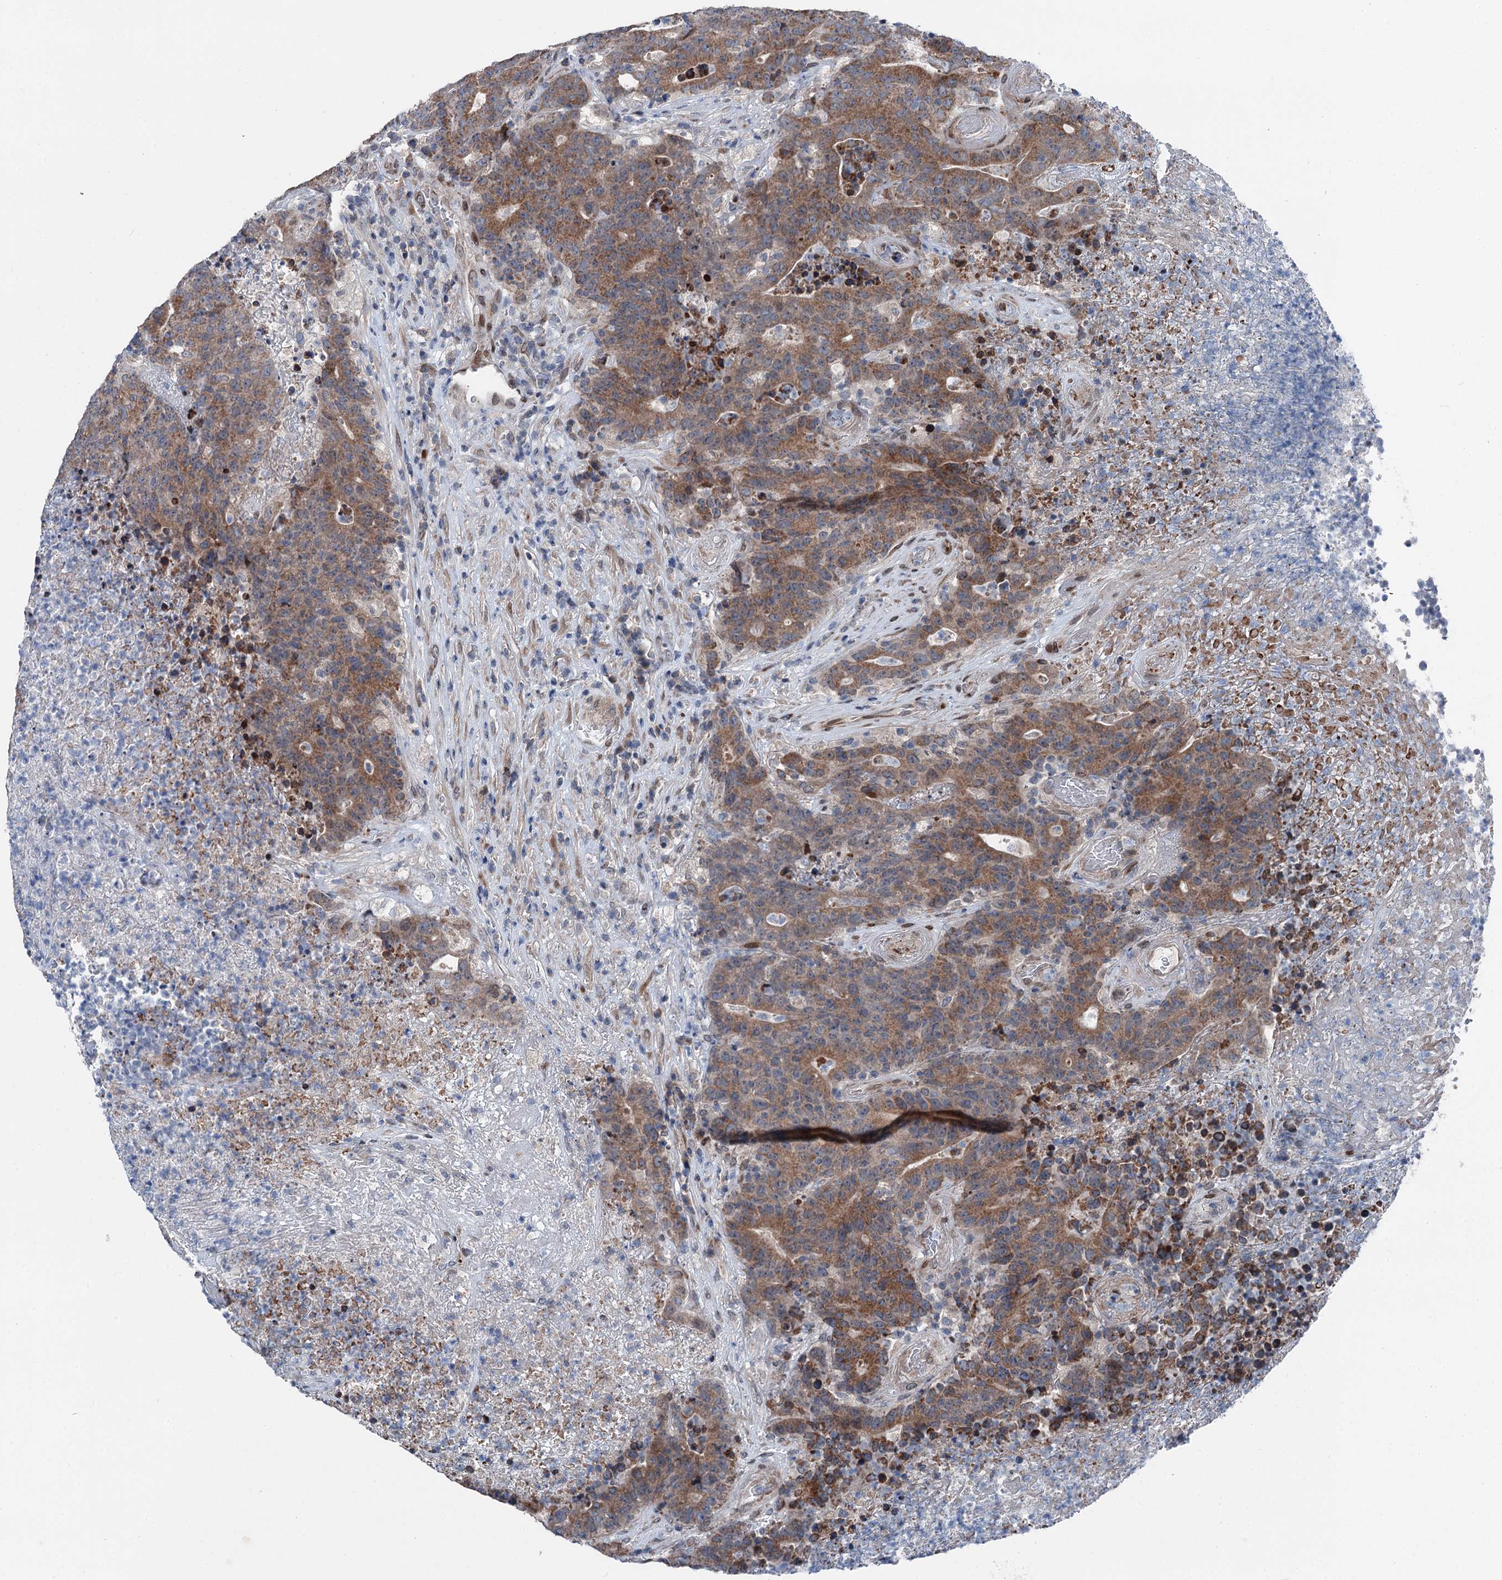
{"staining": {"intensity": "moderate", "quantity": ">75%", "location": "cytoplasmic/membranous"}, "tissue": "colorectal cancer", "cell_type": "Tumor cells", "image_type": "cancer", "snomed": [{"axis": "morphology", "description": "Adenocarcinoma, NOS"}, {"axis": "topography", "description": "Colon"}], "caption": "The image exhibits a brown stain indicating the presence of a protein in the cytoplasmic/membranous of tumor cells in colorectal cancer (adenocarcinoma).", "gene": "MRPL14", "patient": {"sex": "female", "age": 75}}